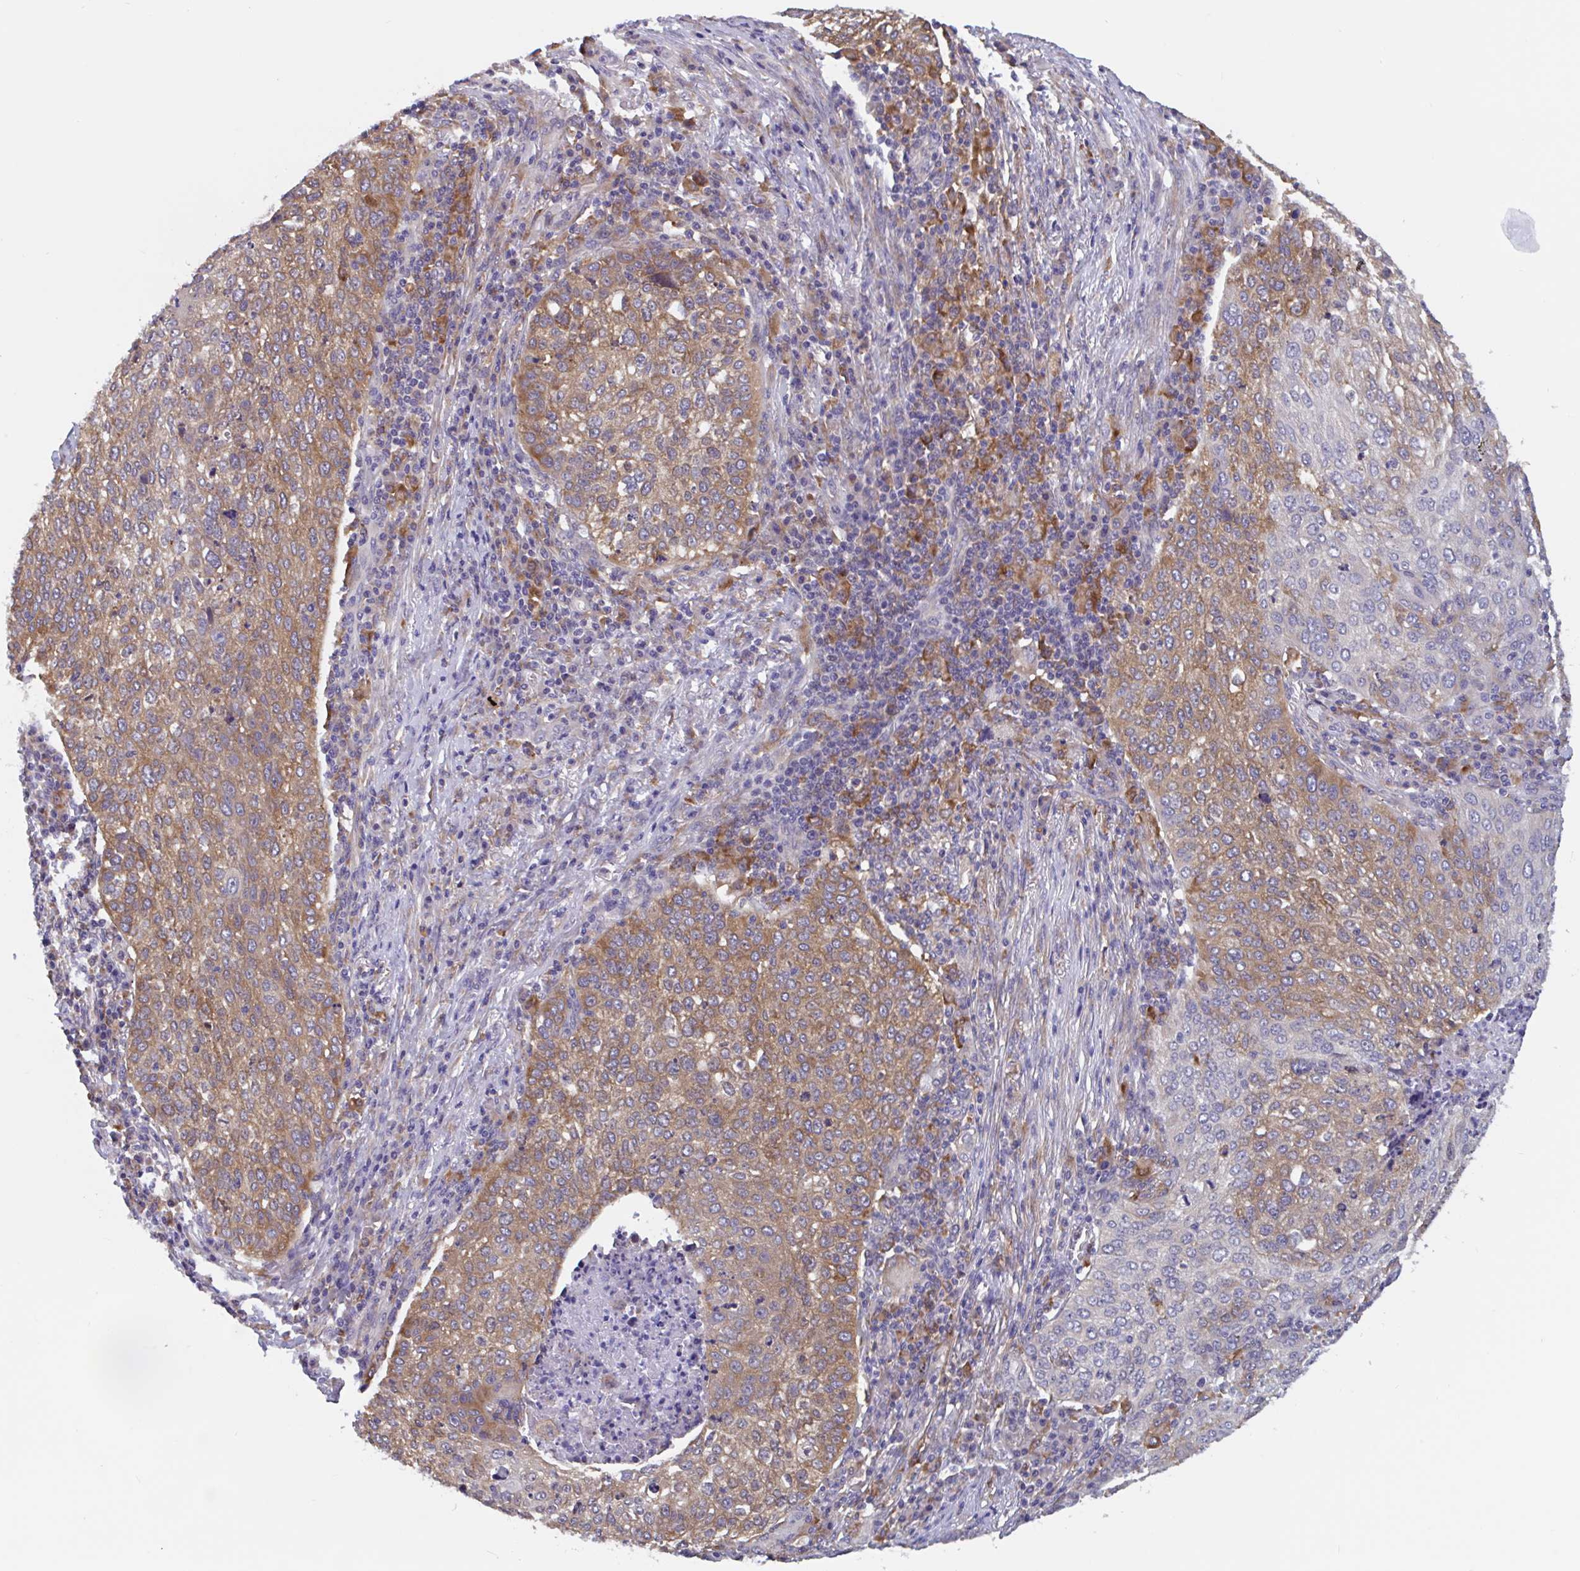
{"staining": {"intensity": "moderate", "quantity": ">75%", "location": "cytoplasmic/membranous"}, "tissue": "lung cancer", "cell_type": "Tumor cells", "image_type": "cancer", "snomed": [{"axis": "morphology", "description": "Squamous cell carcinoma, NOS"}, {"axis": "topography", "description": "Lung"}], "caption": "The image demonstrates staining of lung cancer, revealing moderate cytoplasmic/membranous protein staining (brown color) within tumor cells.", "gene": "SNX8", "patient": {"sex": "male", "age": 63}}